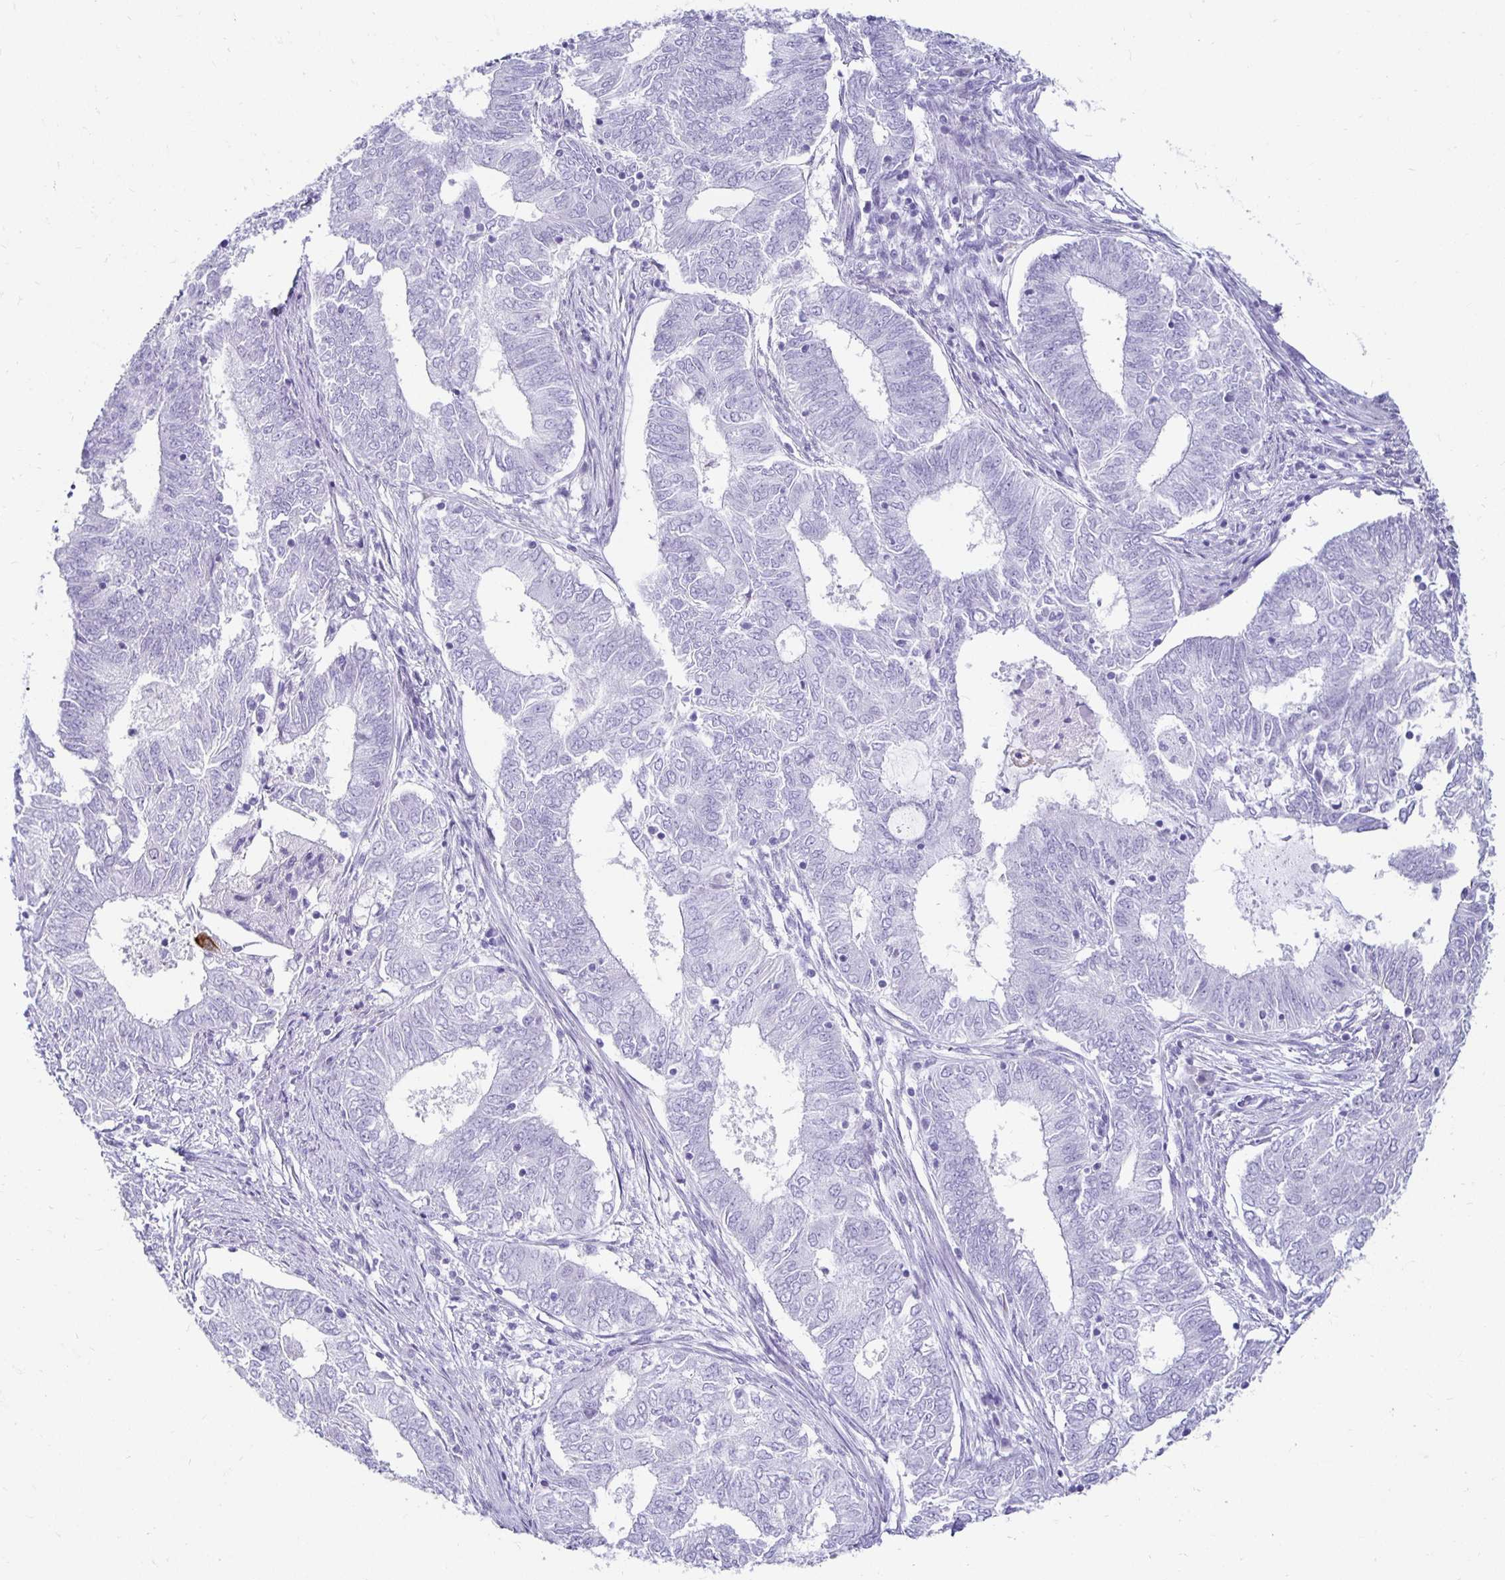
{"staining": {"intensity": "negative", "quantity": "none", "location": "none"}, "tissue": "endometrial cancer", "cell_type": "Tumor cells", "image_type": "cancer", "snomed": [{"axis": "morphology", "description": "Adenocarcinoma, NOS"}, {"axis": "topography", "description": "Endometrium"}], "caption": "An immunohistochemistry (IHC) photomicrograph of adenocarcinoma (endometrial) is shown. There is no staining in tumor cells of adenocarcinoma (endometrial).", "gene": "CST6", "patient": {"sex": "female", "age": 62}}